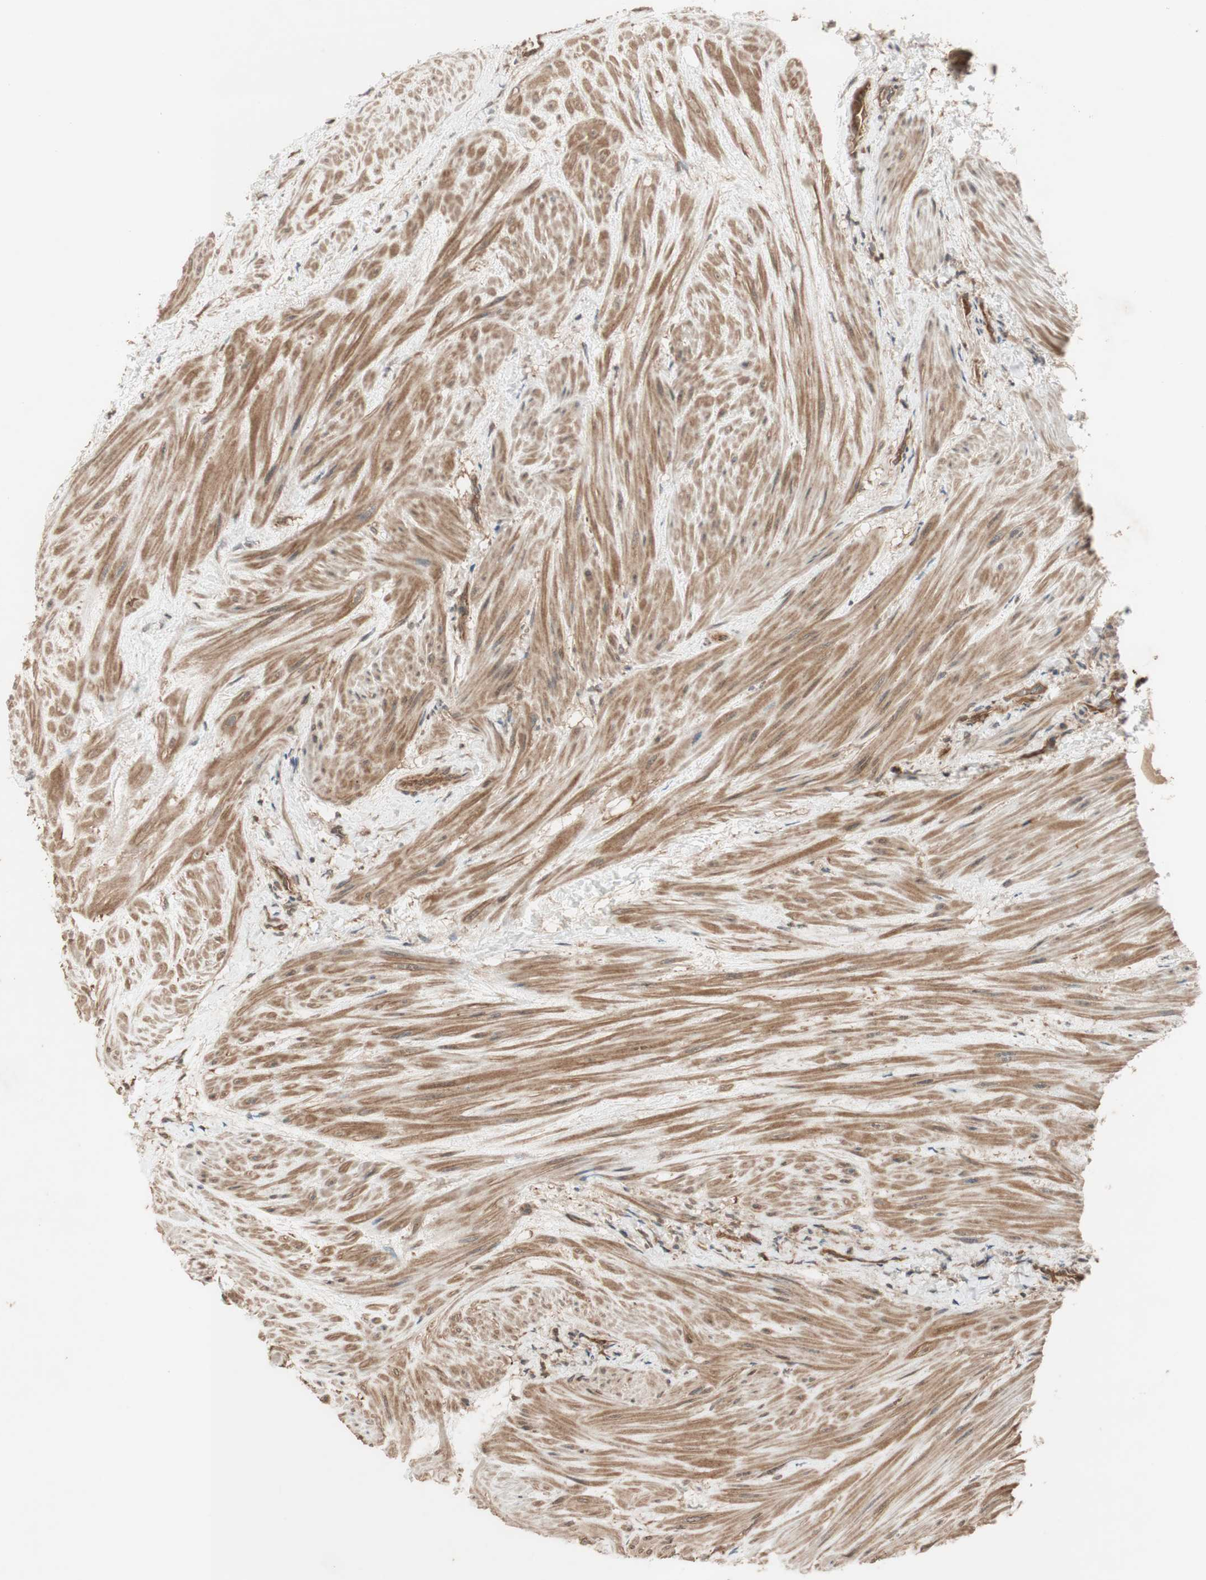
{"staining": {"intensity": "moderate", "quantity": ">75%", "location": "cytoplasmic/membranous"}, "tissue": "urothelial cancer", "cell_type": "Tumor cells", "image_type": "cancer", "snomed": [{"axis": "morphology", "description": "Urothelial carcinoma, Low grade"}, {"axis": "topography", "description": "Urinary bladder"}], "caption": "Urothelial cancer stained with a protein marker displays moderate staining in tumor cells.", "gene": "EPHA8", "patient": {"sex": "female", "age": 60}}